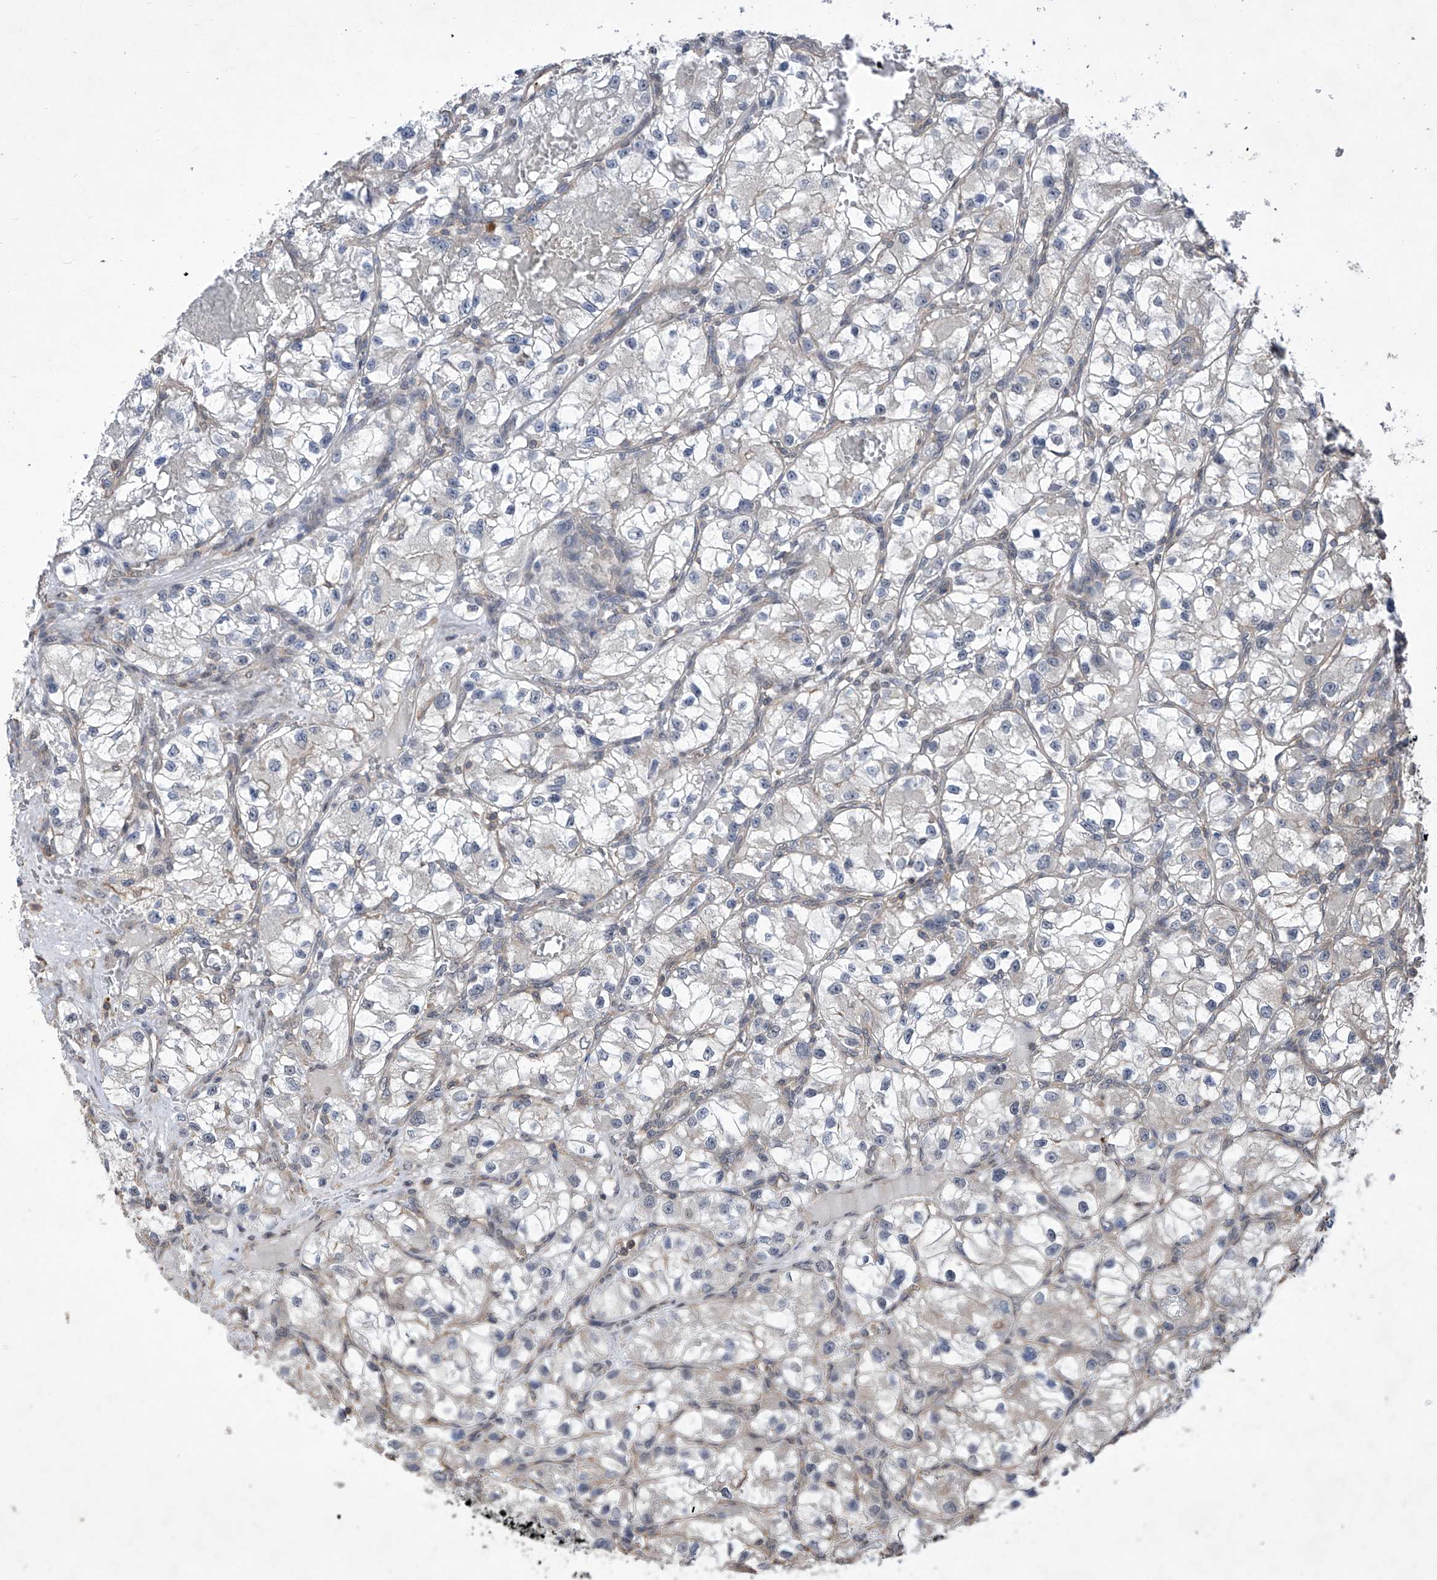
{"staining": {"intensity": "weak", "quantity": "<25%", "location": "cytoplasmic/membranous"}, "tissue": "renal cancer", "cell_type": "Tumor cells", "image_type": "cancer", "snomed": [{"axis": "morphology", "description": "Adenocarcinoma, NOS"}, {"axis": "topography", "description": "Kidney"}], "caption": "Immunohistochemical staining of renal adenocarcinoma shows no significant staining in tumor cells. (DAB (3,3'-diaminobenzidine) immunohistochemistry with hematoxylin counter stain).", "gene": "KIFC2", "patient": {"sex": "female", "age": 57}}